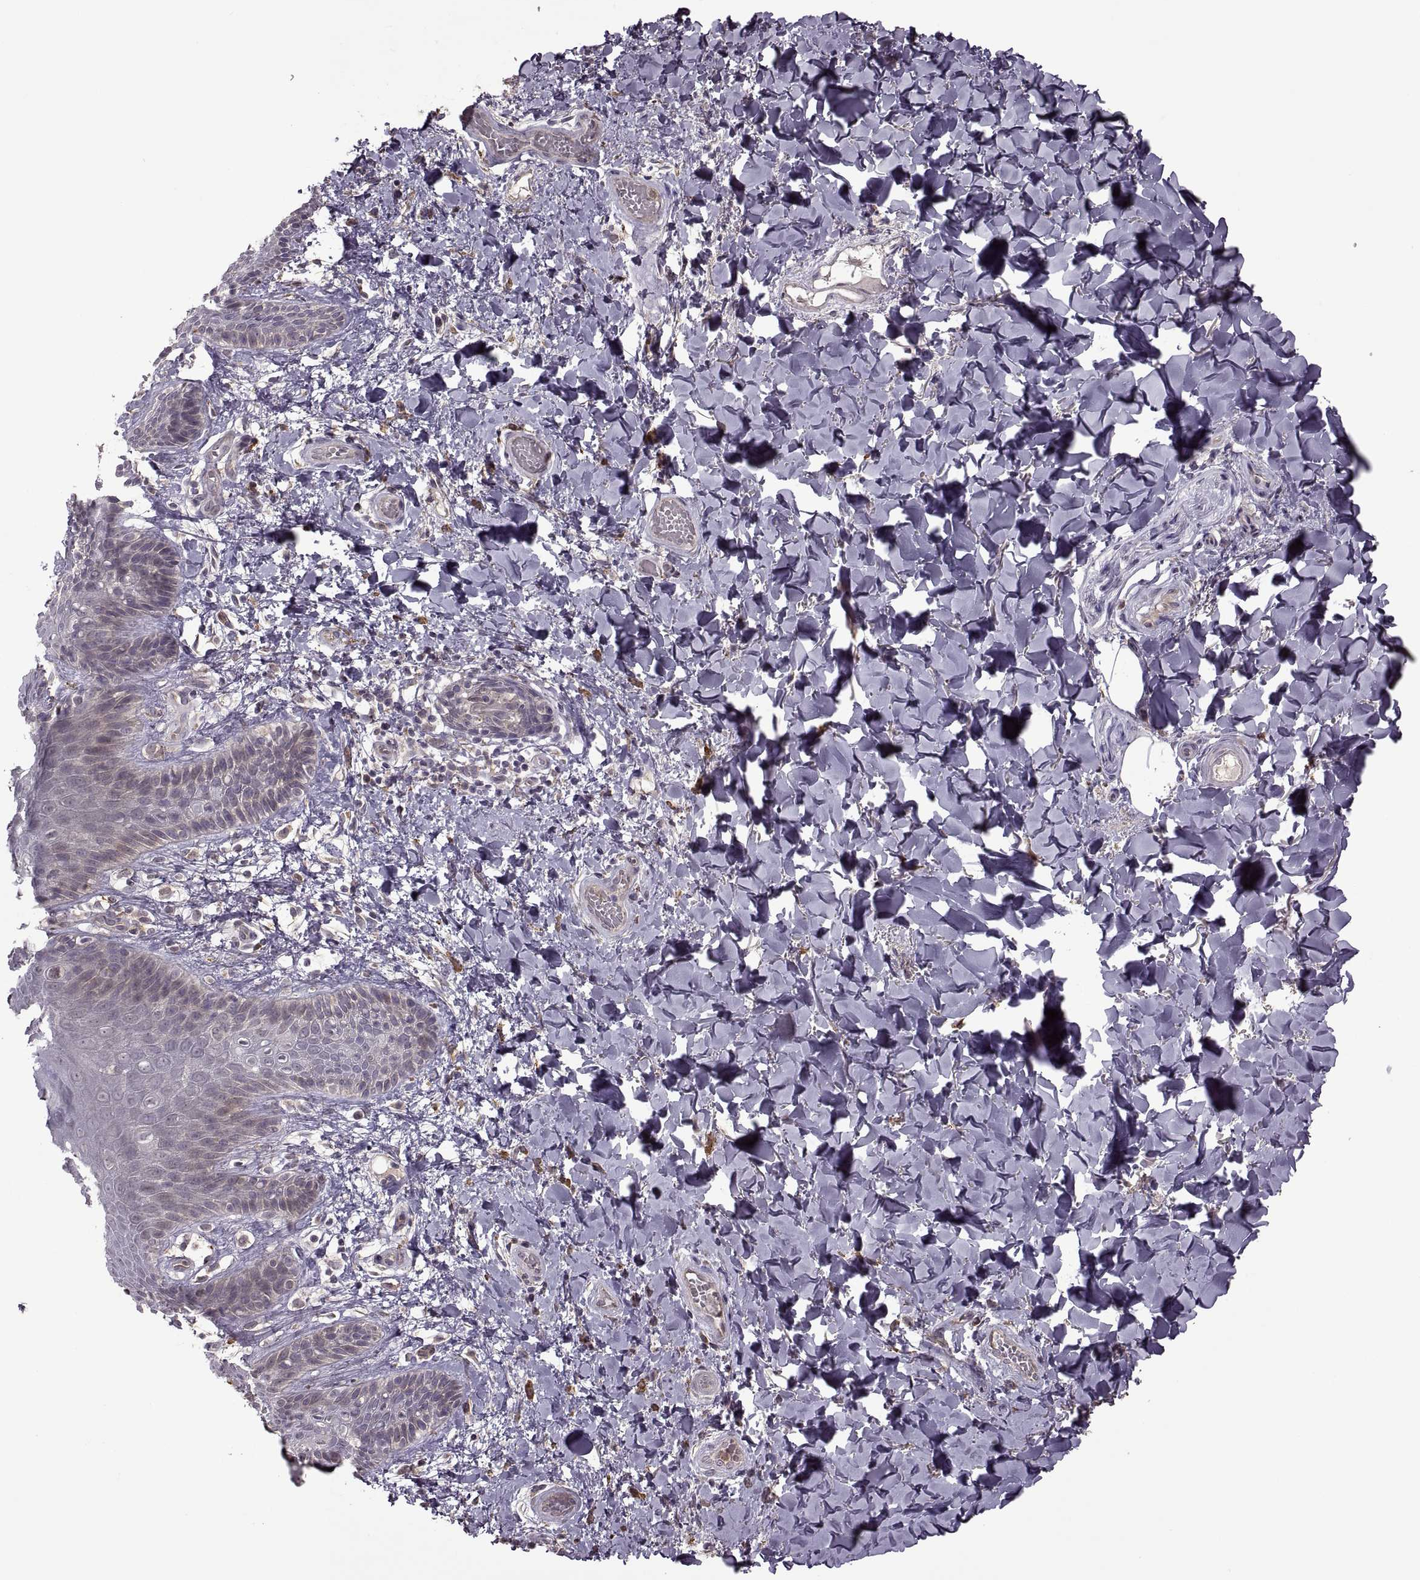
{"staining": {"intensity": "negative", "quantity": "none", "location": "none"}, "tissue": "skin", "cell_type": "Epidermal cells", "image_type": "normal", "snomed": [{"axis": "morphology", "description": "Normal tissue, NOS"}, {"axis": "topography", "description": "Anal"}], "caption": "The histopathology image demonstrates no significant staining in epidermal cells of skin. (Brightfield microscopy of DAB IHC at high magnification).", "gene": "PIERCE1", "patient": {"sex": "male", "age": 36}}